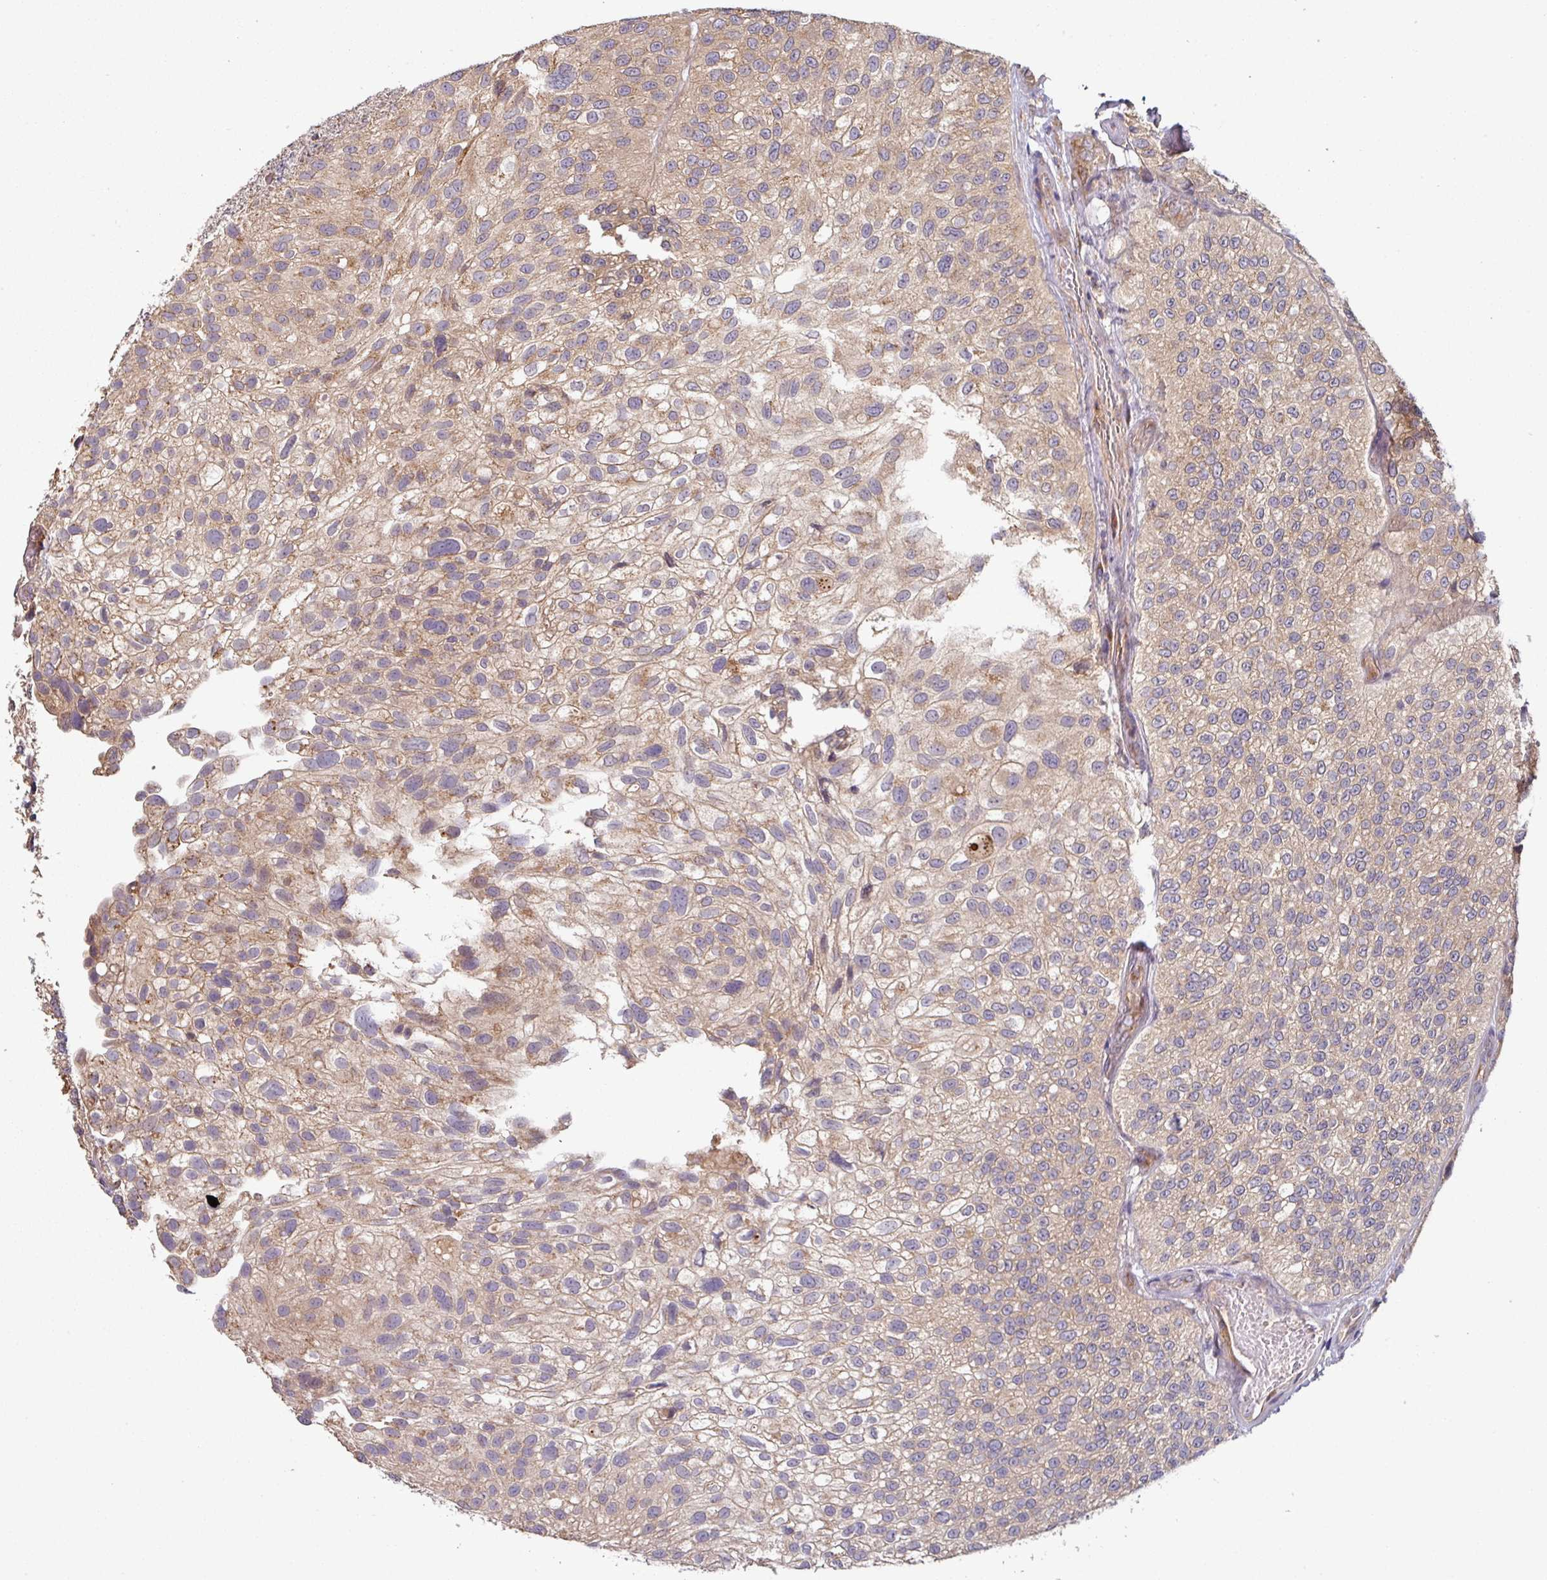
{"staining": {"intensity": "weak", "quantity": ">75%", "location": "cytoplasmic/membranous"}, "tissue": "urothelial cancer", "cell_type": "Tumor cells", "image_type": "cancer", "snomed": [{"axis": "morphology", "description": "Urothelial carcinoma, NOS"}, {"axis": "topography", "description": "Urinary bladder"}], "caption": "Protein staining exhibits weak cytoplasmic/membranous positivity in about >75% of tumor cells in urothelial cancer.", "gene": "SIK1", "patient": {"sex": "male", "age": 87}}